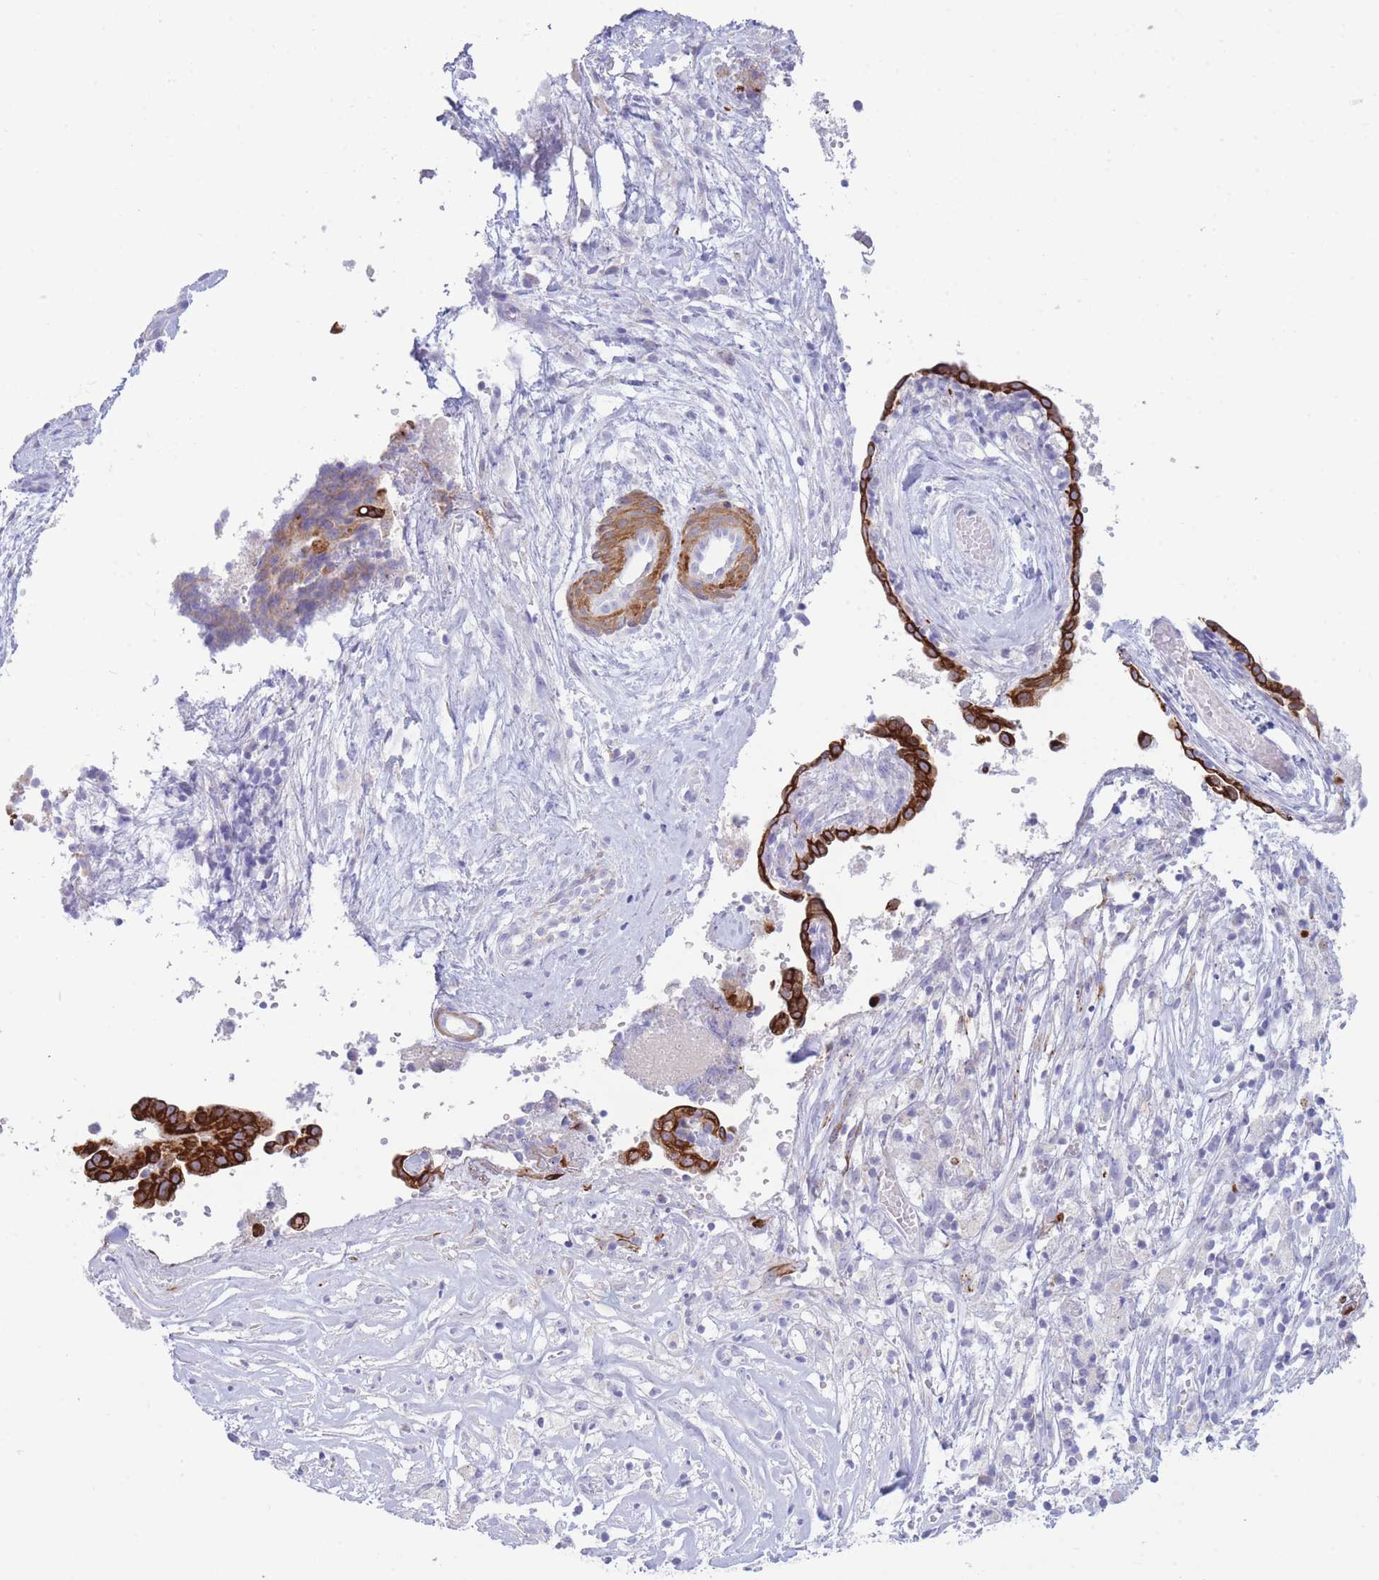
{"staining": {"intensity": "strong", "quantity": "25%-75%", "location": "cytoplasmic/membranous"}, "tissue": "ovarian cancer", "cell_type": "Tumor cells", "image_type": "cancer", "snomed": [{"axis": "morphology", "description": "Carcinoma, endometroid"}, {"axis": "topography", "description": "Ovary"}], "caption": "Ovarian cancer stained for a protein shows strong cytoplasmic/membranous positivity in tumor cells. The protein is shown in brown color, while the nuclei are stained blue.", "gene": "VWA8", "patient": {"sex": "female", "age": 42}}